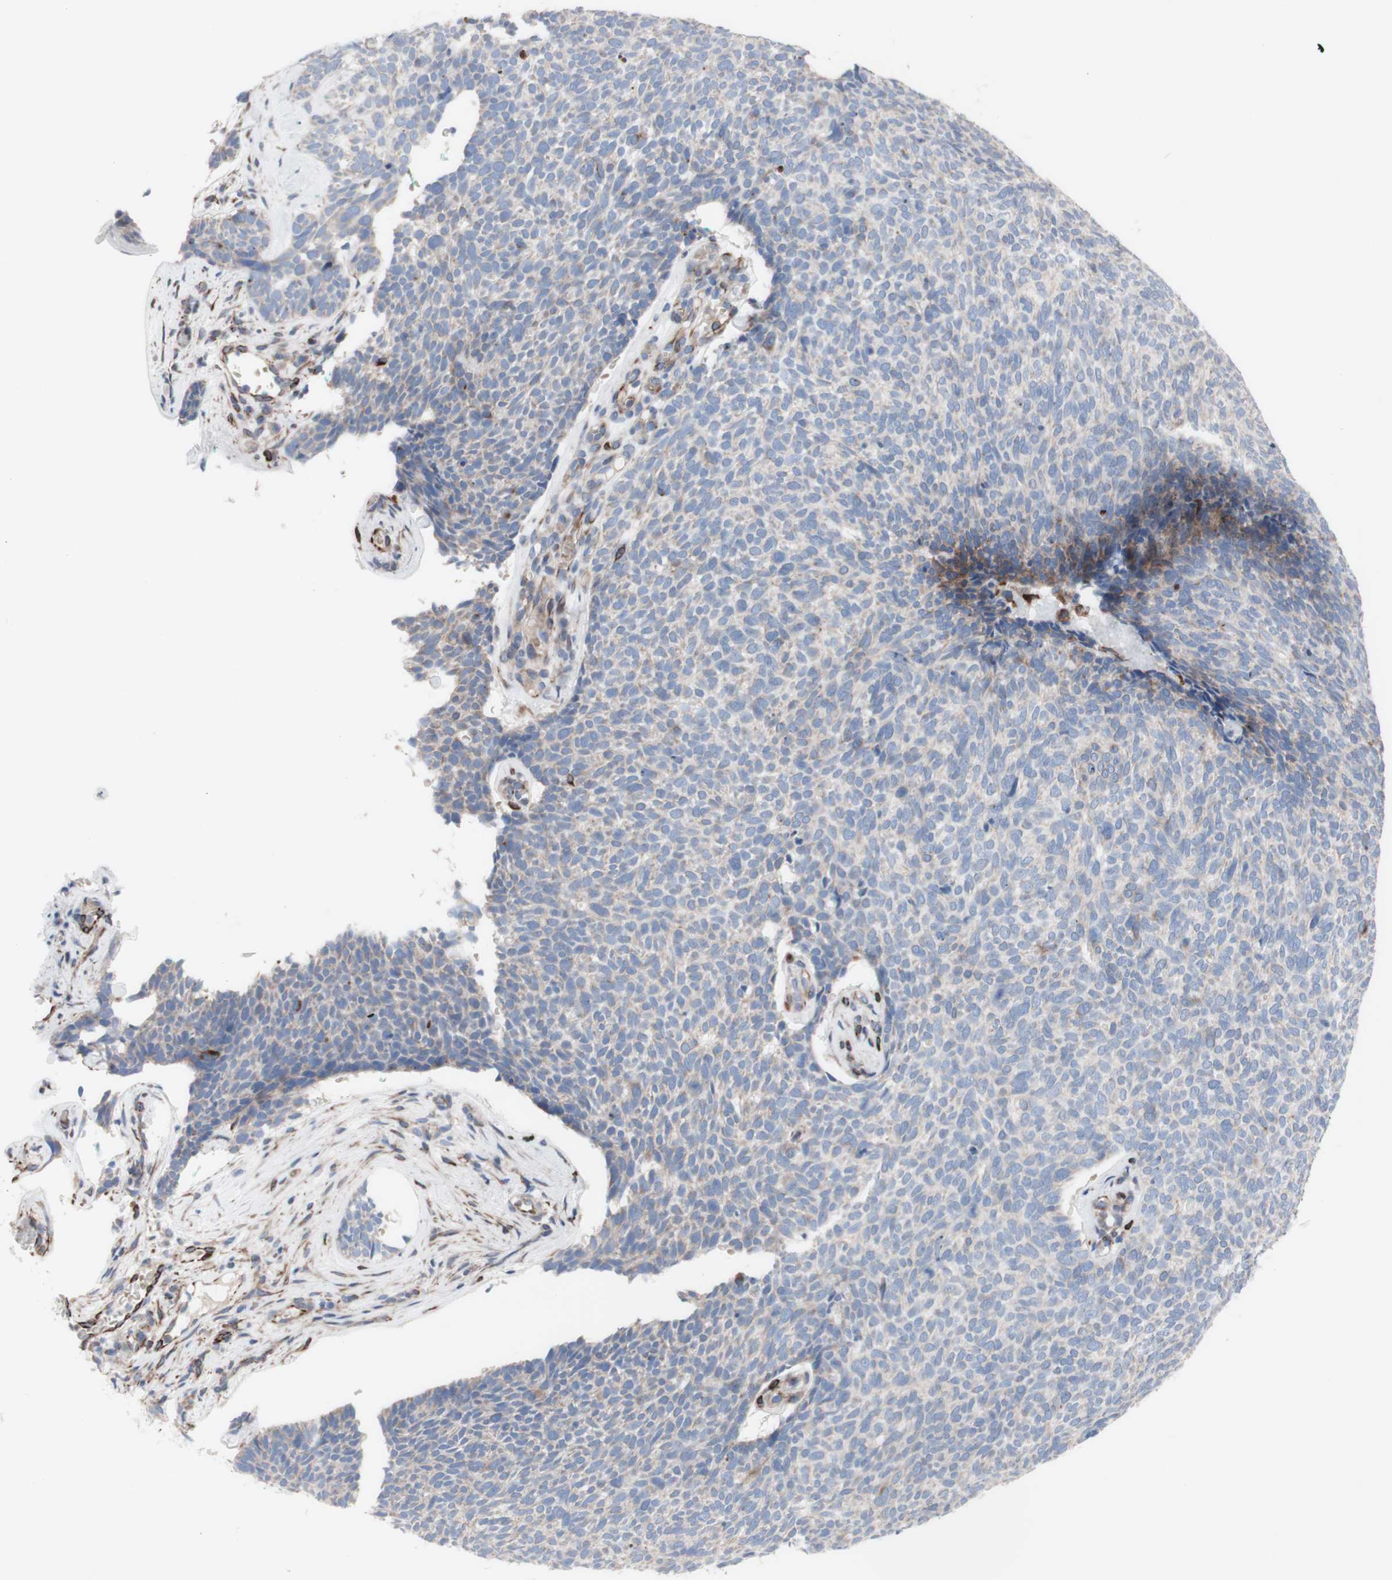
{"staining": {"intensity": "weak", "quantity": "<25%", "location": "cytoplasmic/membranous"}, "tissue": "skin cancer", "cell_type": "Tumor cells", "image_type": "cancer", "snomed": [{"axis": "morphology", "description": "Basal cell carcinoma"}, {"axis": "topography", "description": "Skin"}], "caption": "High power microscopy photomicrograph of an immunohistochemistry histopathology image of basal cell carcinoma (skin), revealing no significant expression in tumor cells. Nuclei are stained in blue.", "gene": "AGPAT5", "patient": {"sex": "female", "age": 84}}